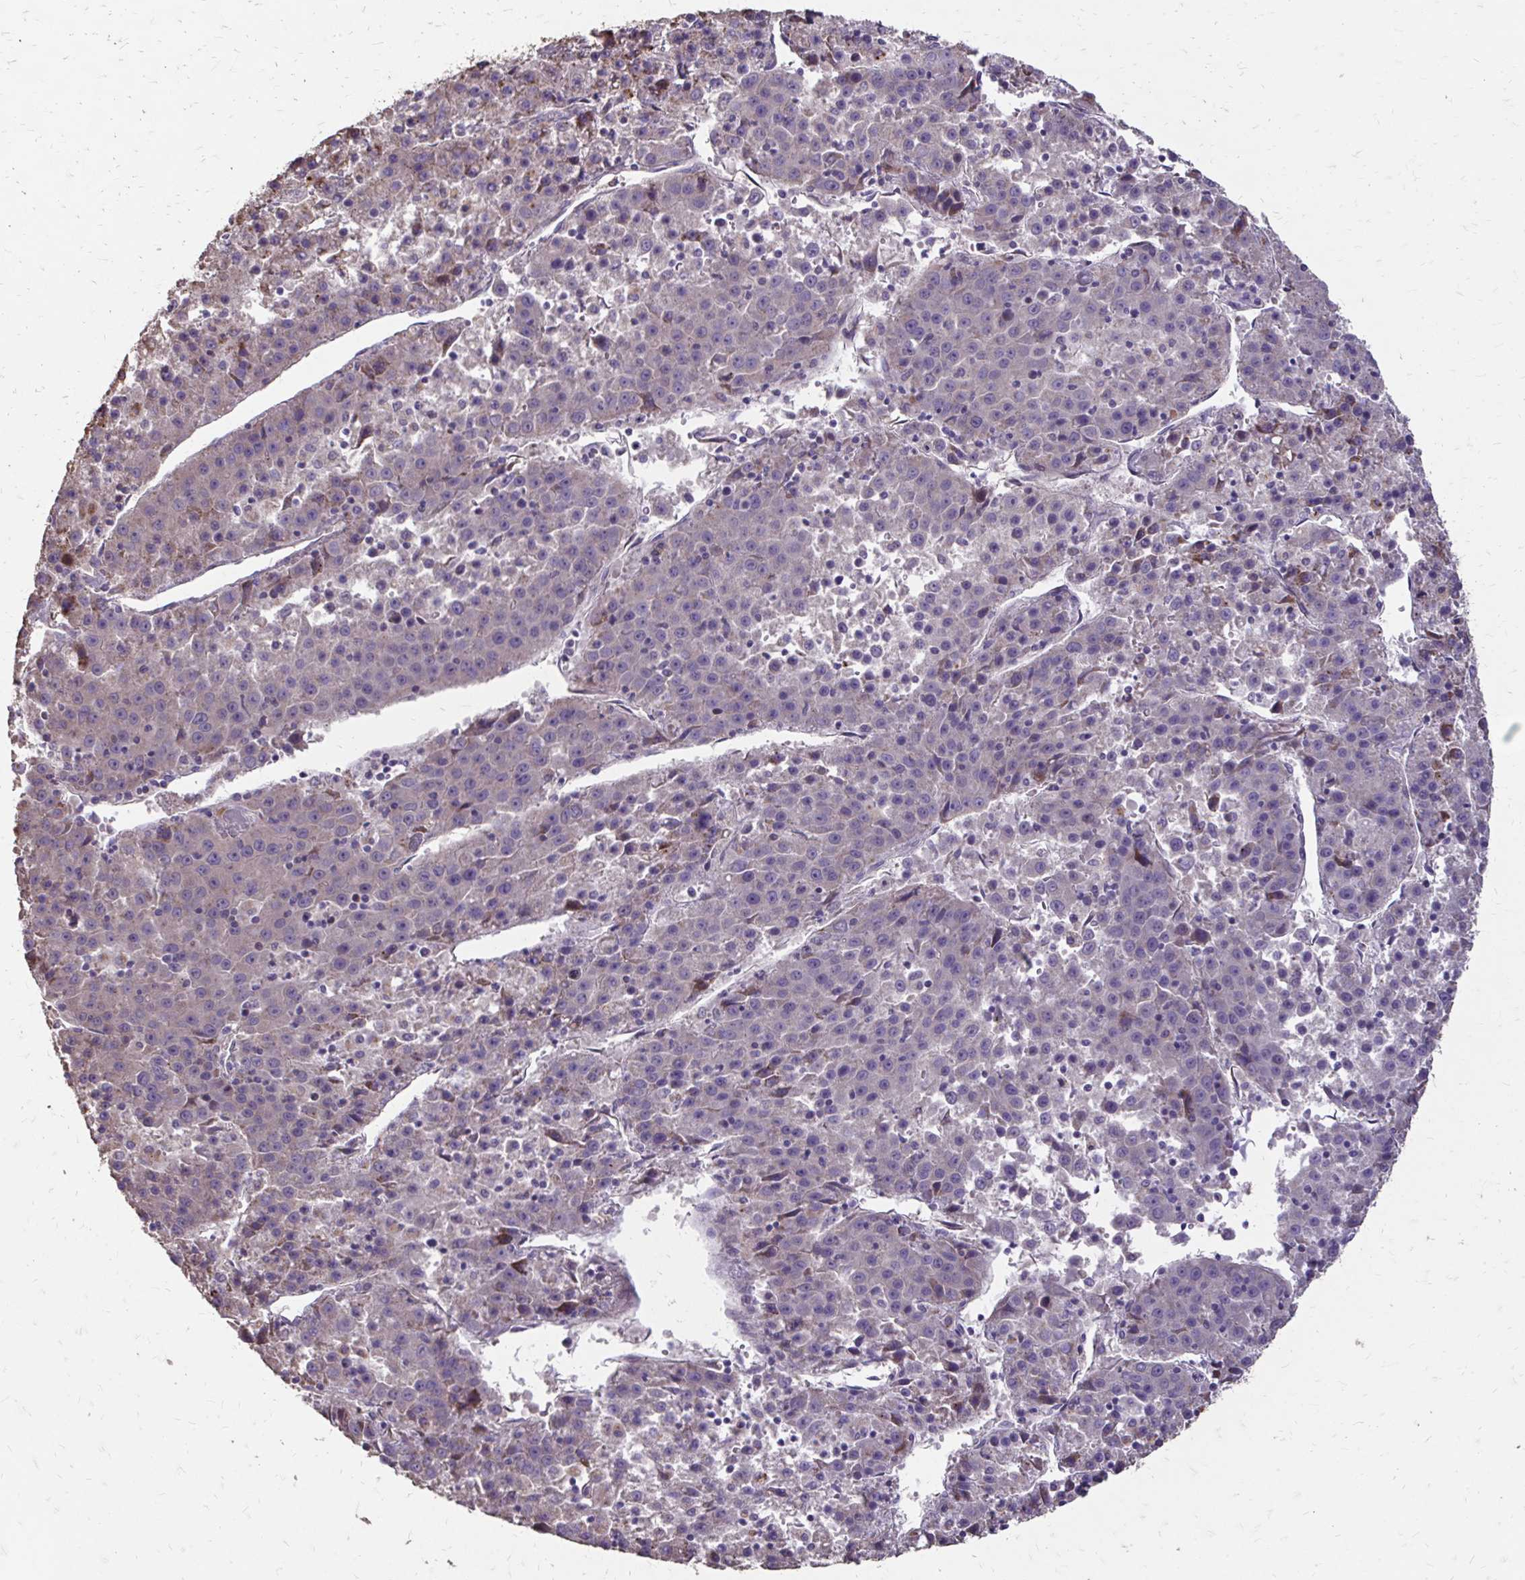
{"staining": {"intensity": "negative", "quantity": "none", "location": "none"}, "tissue": "liver cancer", "cell_type": "Tumor cells", "image_type": "cancer", "snomed": [{"axis": "morphology", "description": "Carcinoma, Hepatocellular, NOS"}, {"axis": "topography", "description": "Liver"}], "caption": "A high-resolution image shows immunohistochemistry staining of liver cancer (hepatocellular carcinoma), which shows no significant staining in tumor cells.", "gene": "MYORG", "patient": {"sex": "female", "age": 53}}